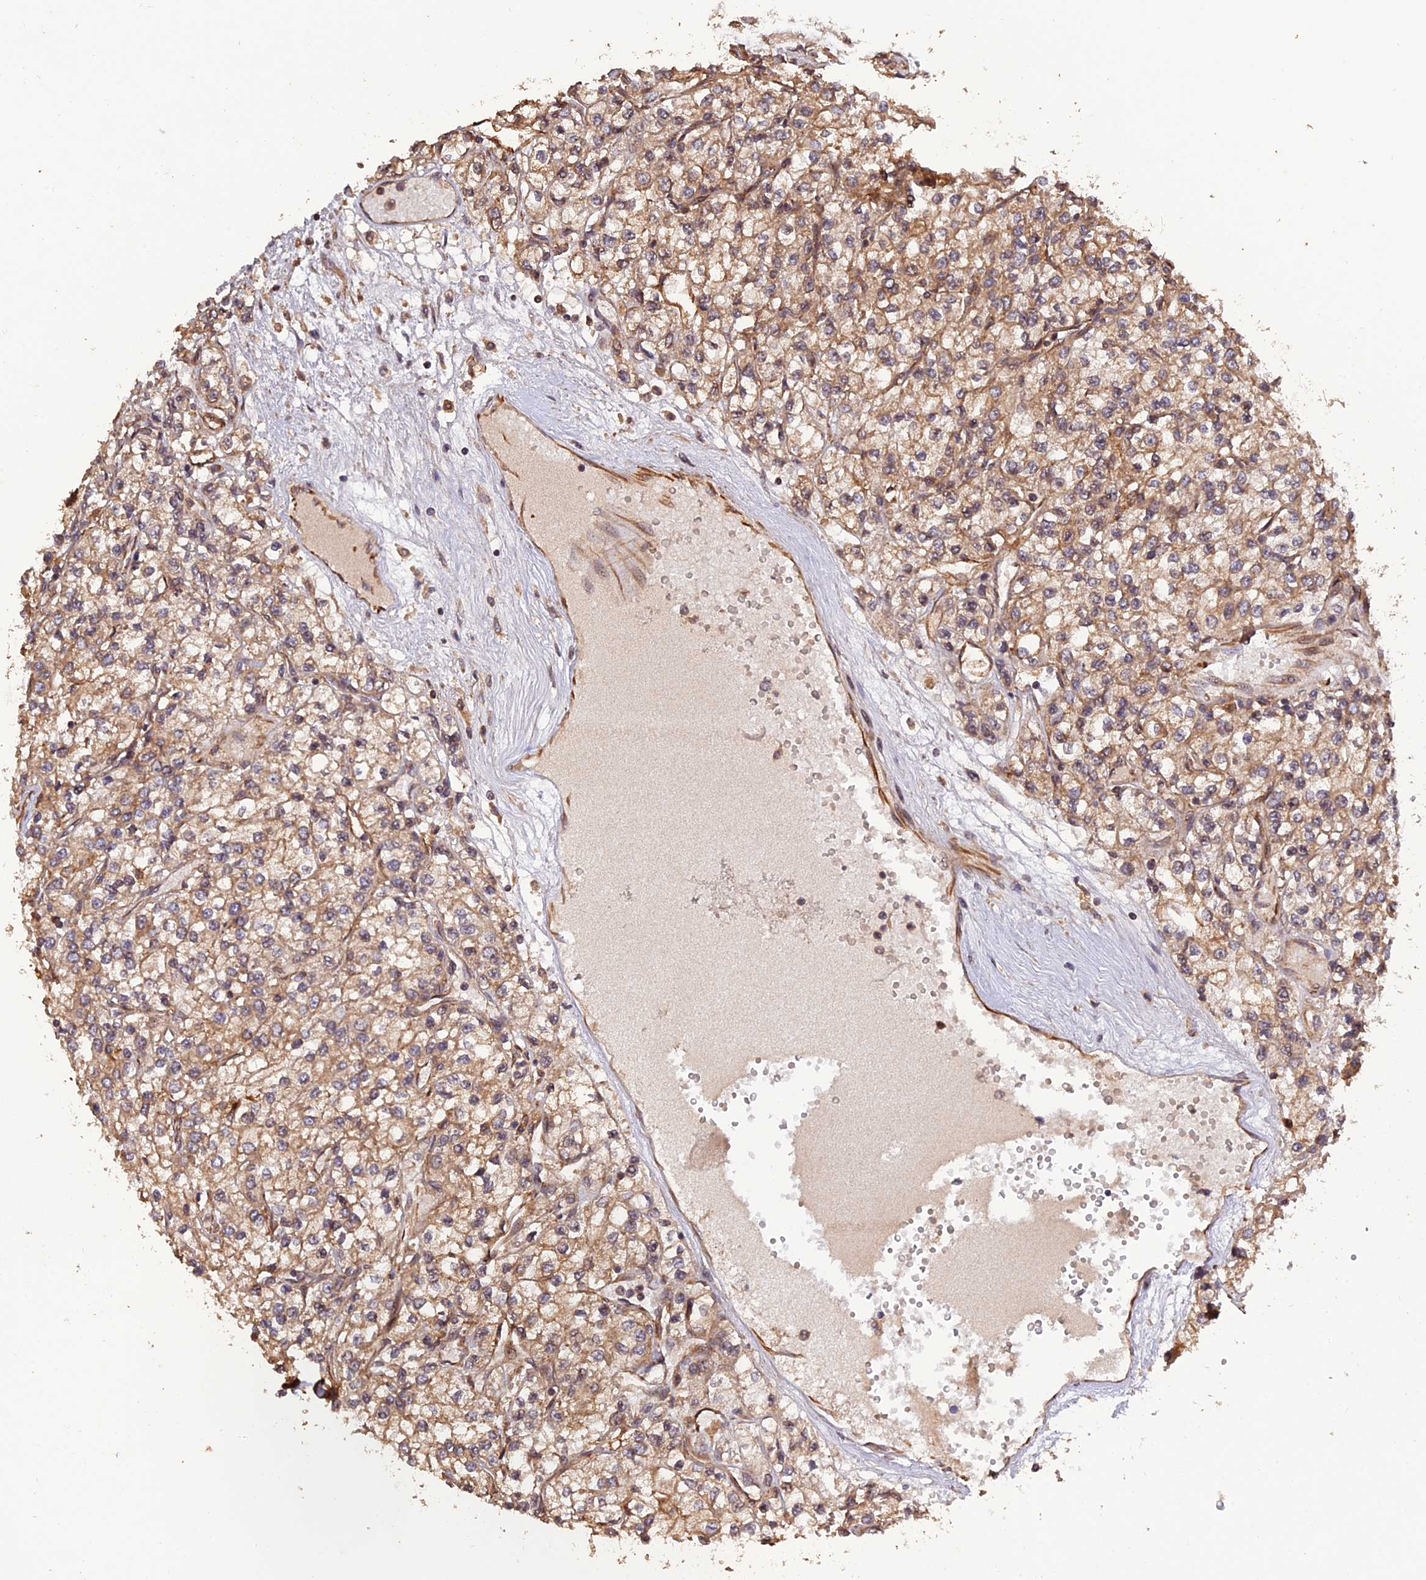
{"staining": {"intensity": "moderate", "quantity": ">75%", "location": "cytoplasmic/membranous"}, "tissue": "renal cancer", "cell_type": "Tumor cells", "image_type": "cancer", "snomed": [{"axis": "morphology", "description": "Adenocarcinoma, NOS"}, {"axis": "topography", "description": "Kidney"}], "caption": "IHC staining of renal cancer, which displays medium levels of moderate cytoplasmic/membranous expression in about >75% of tumor cells indicating moderate cytoplasmic/membranous protein expression. The staining was performed using DAB (brown) for protein detection and nuclei were counterstained in hematoxylin (blue).", "gene": "CREBL2", "patient": {"sex": "male", "age": 80}}